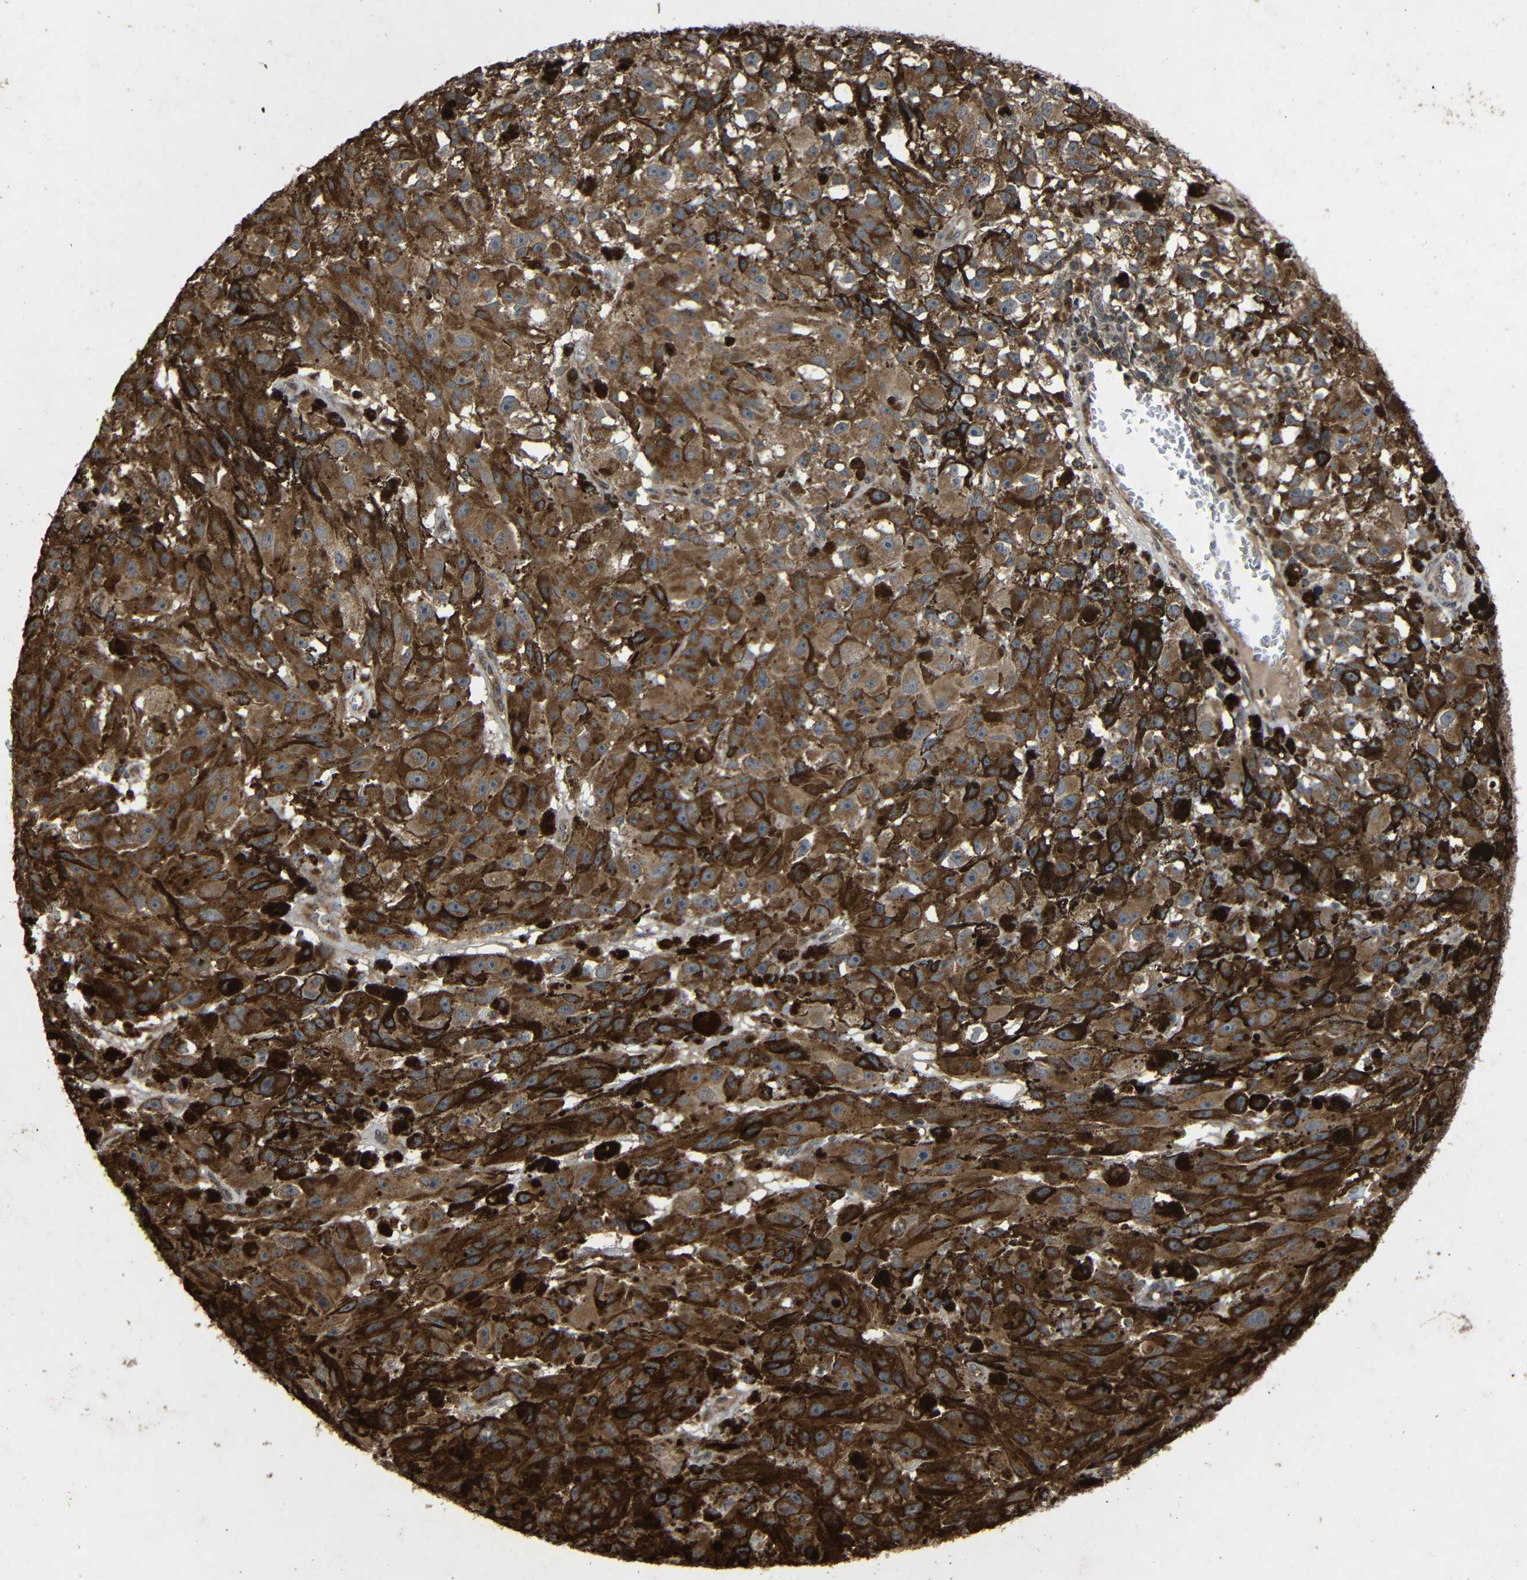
{"staining": {"intensity": "strong", "quantity": ">75%", "location": "cytoplasmic/membranous"}, "tissue": "melanoma", "cell_type": "Tumor cells", "image_type": "cancer", "snomed": [{"axis": "morphology", "description": "Malignant melanoma, NOS"}, {"axis": "topography", "description": "Skin"}], "caption": "Malignant melanoma stained for a protein (brown) displays strong cytoplasmic/membranous positive positivity in about >75% of tumor cells.", "gene": "C1GALT1", "patient": {"sex": "female", "age": 104}}